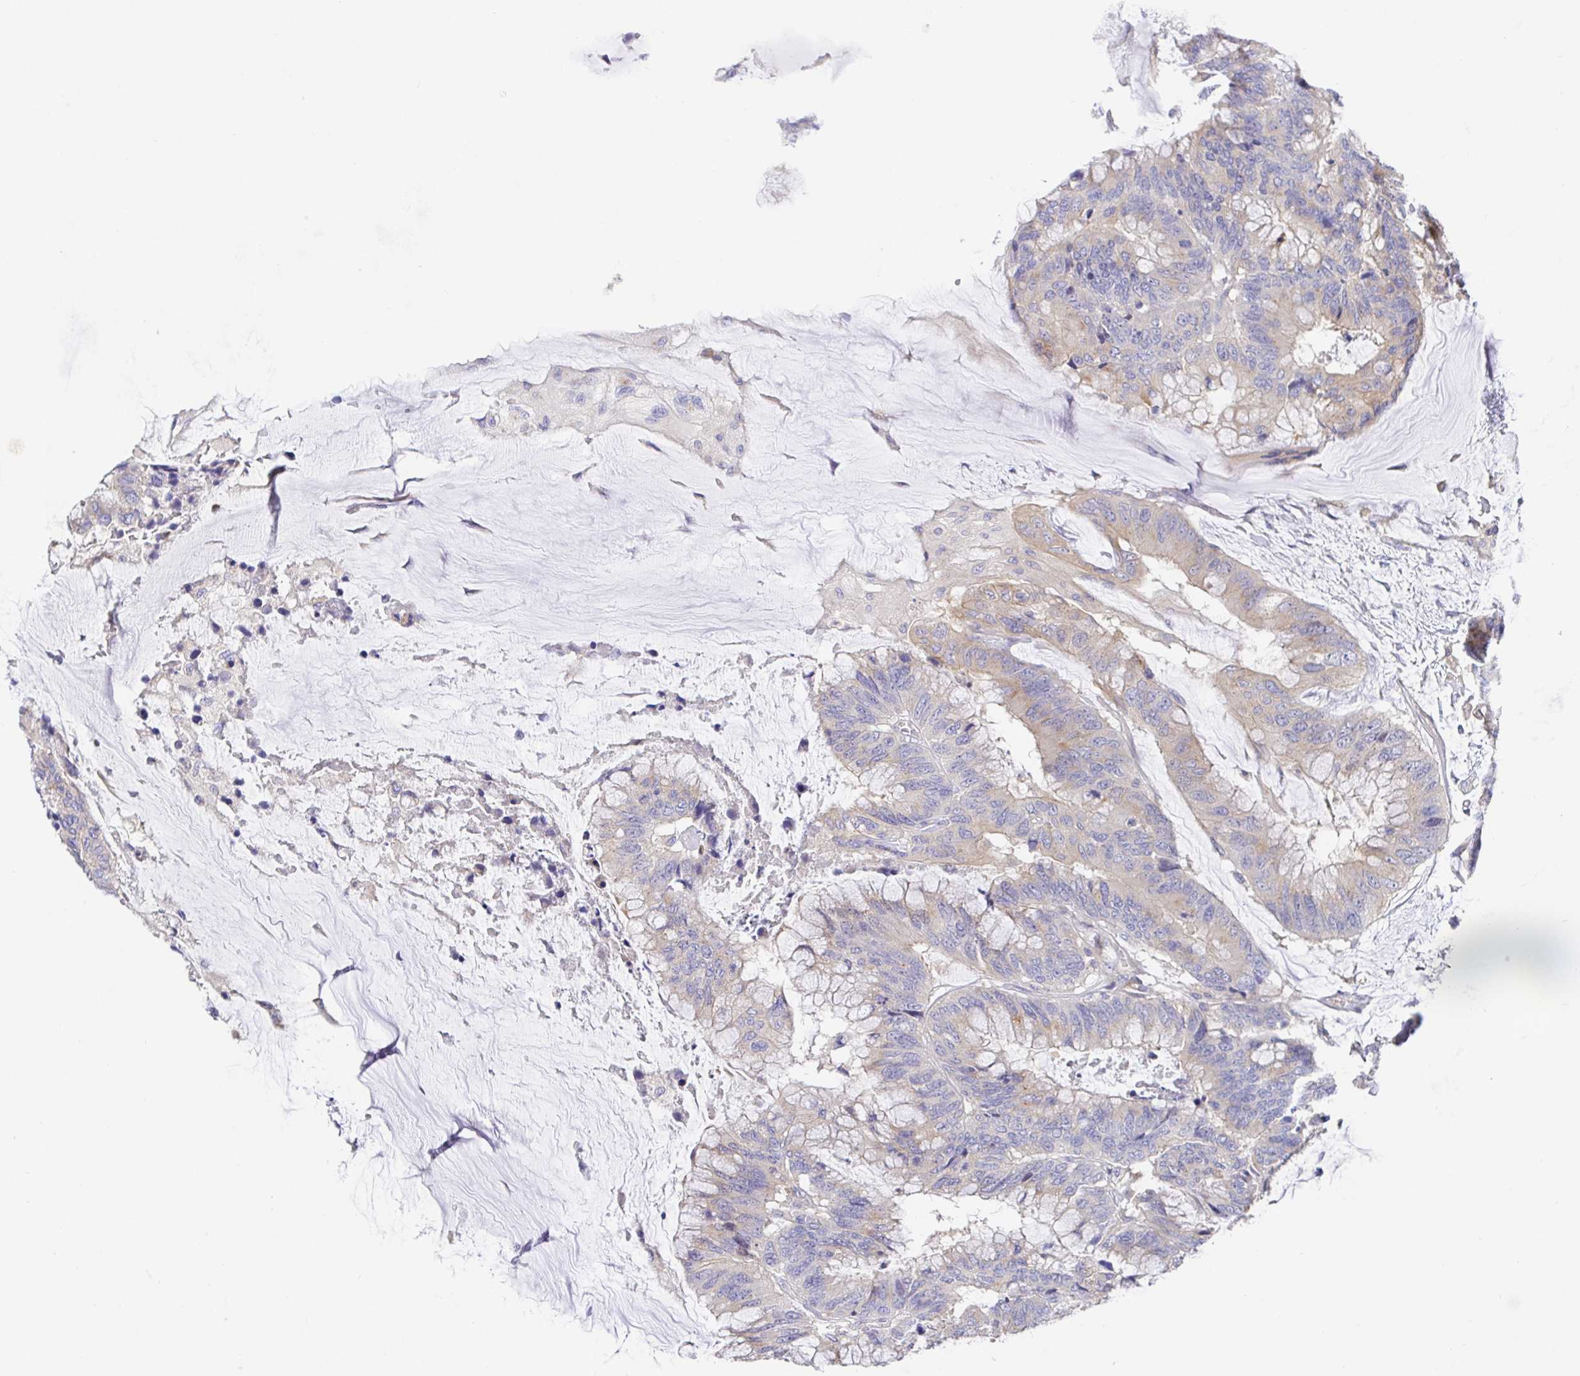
{"staining": {"intensity": "weak", "quantity": "25%-75%", "location": "cytoplasmic/membranous"}, "tissue": "colorectal cancer", "cell_type": "Tumor cells", "image_type": "cancer", "snomed": [{"axis": "morphology", "description": "Adenocarcinoma, NOS"}, {"axis": "topography", "description": "Rectum"}], "caption": "About 25%-75% of tumor cells in colorectal adenocarcinoma show weak cytoplasmic/membranous protein staining as visualized by brown immunohistochemical staining.", "gene": "GOLGA1", "patient": {"sex": "female", "age": 59}}